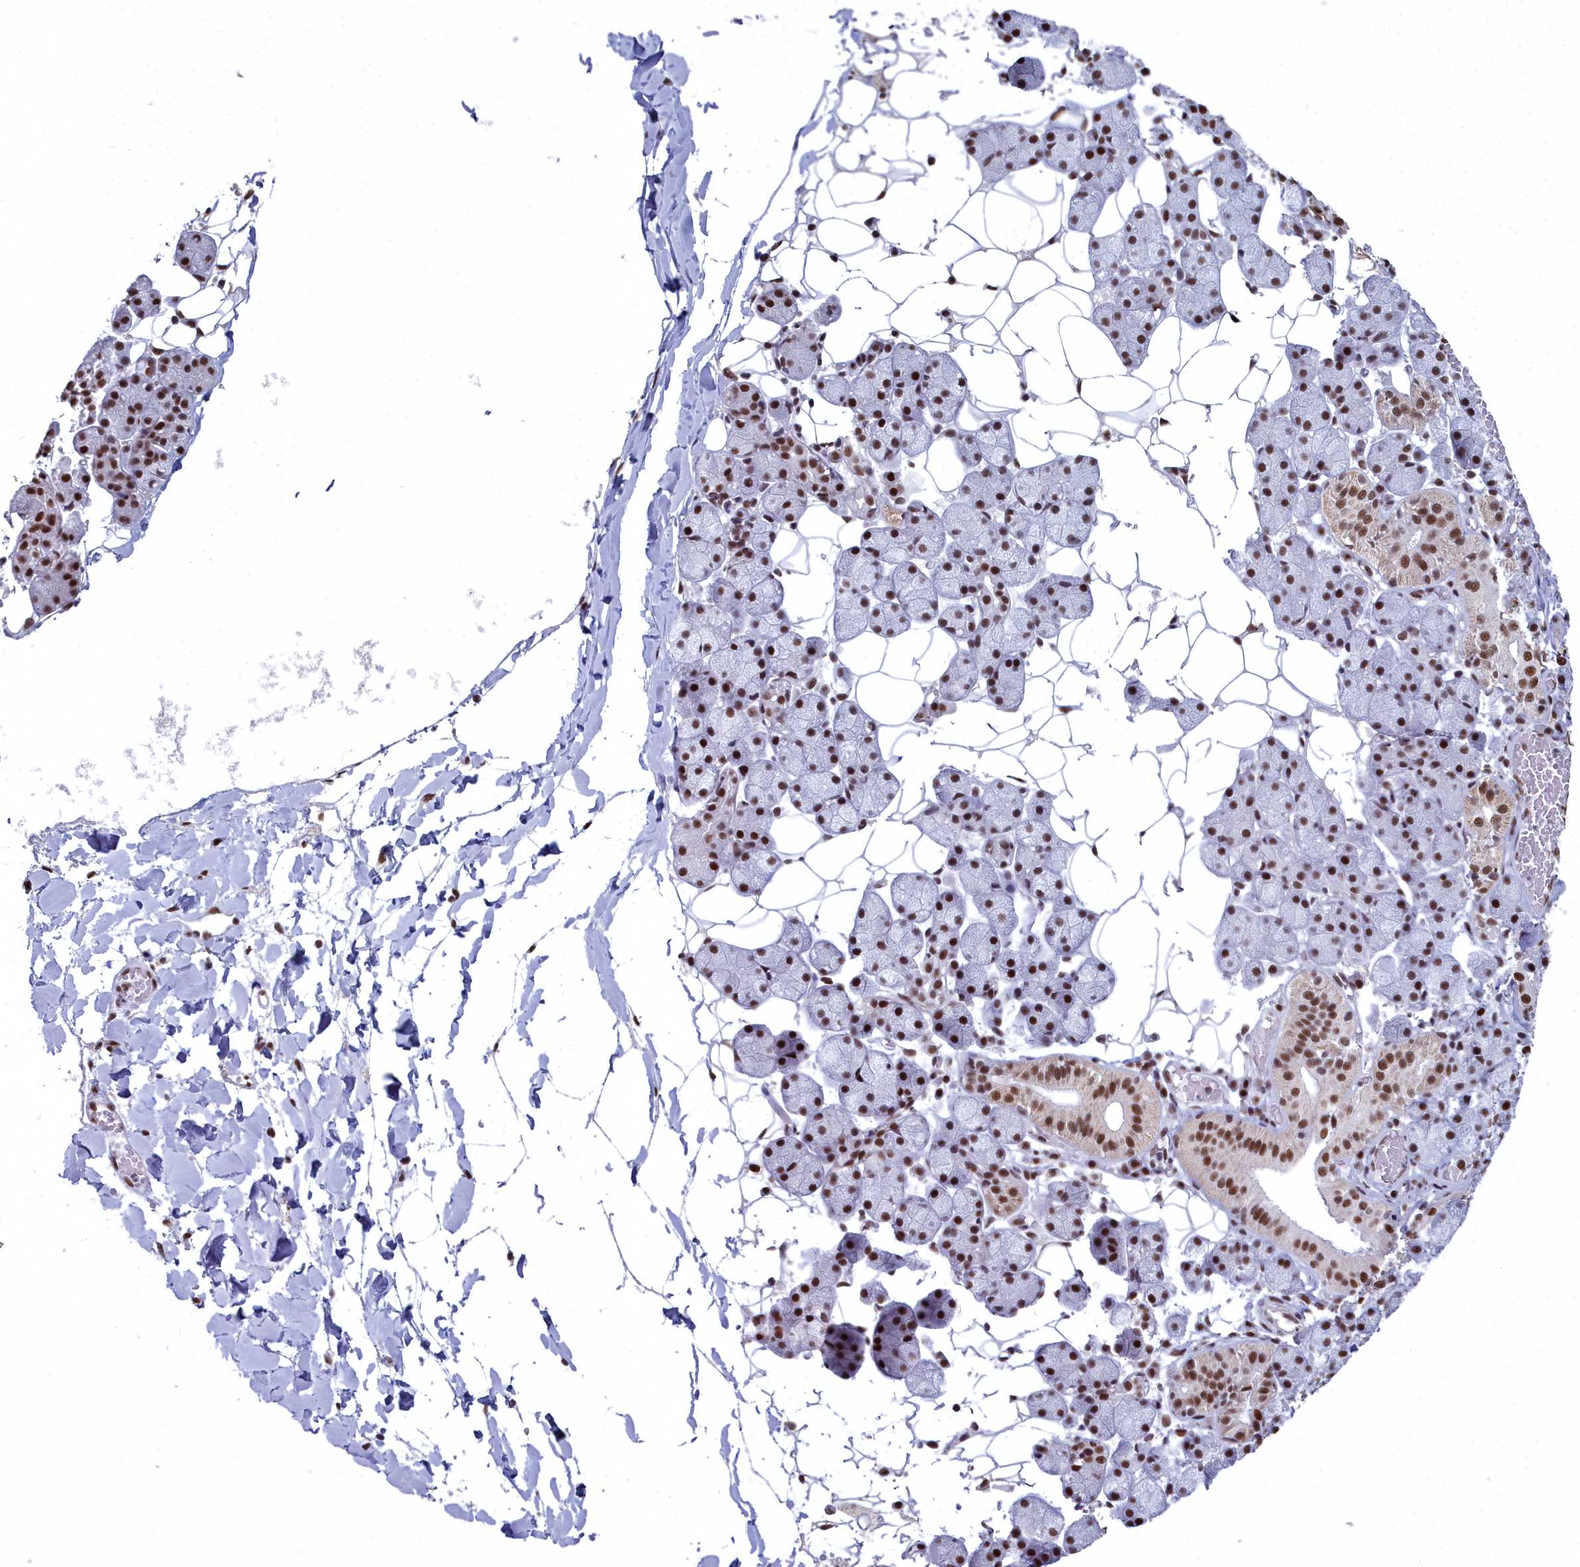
{"staining": {"intensity": "strong", "quantity": ">75%", "location": "nuclear"}, "tissue": "salivary gland", "cell_type": "Glandular cells", "image_type": "normal", "snomed": [{"axis": "morphology", "description": "Normal tissue, NOS"}, {"axis": "topography", "description": "Salivary gland"}], "caption": "This image reveals unremarkable salivary gland stained with IHC to label a protein in brown. The nuclear of glandular cells show strong positivity for the protein. Nuclei are counter-stained blue.", "gene": "SF3B3", "patient": {"sex": "female", "age": 33}}